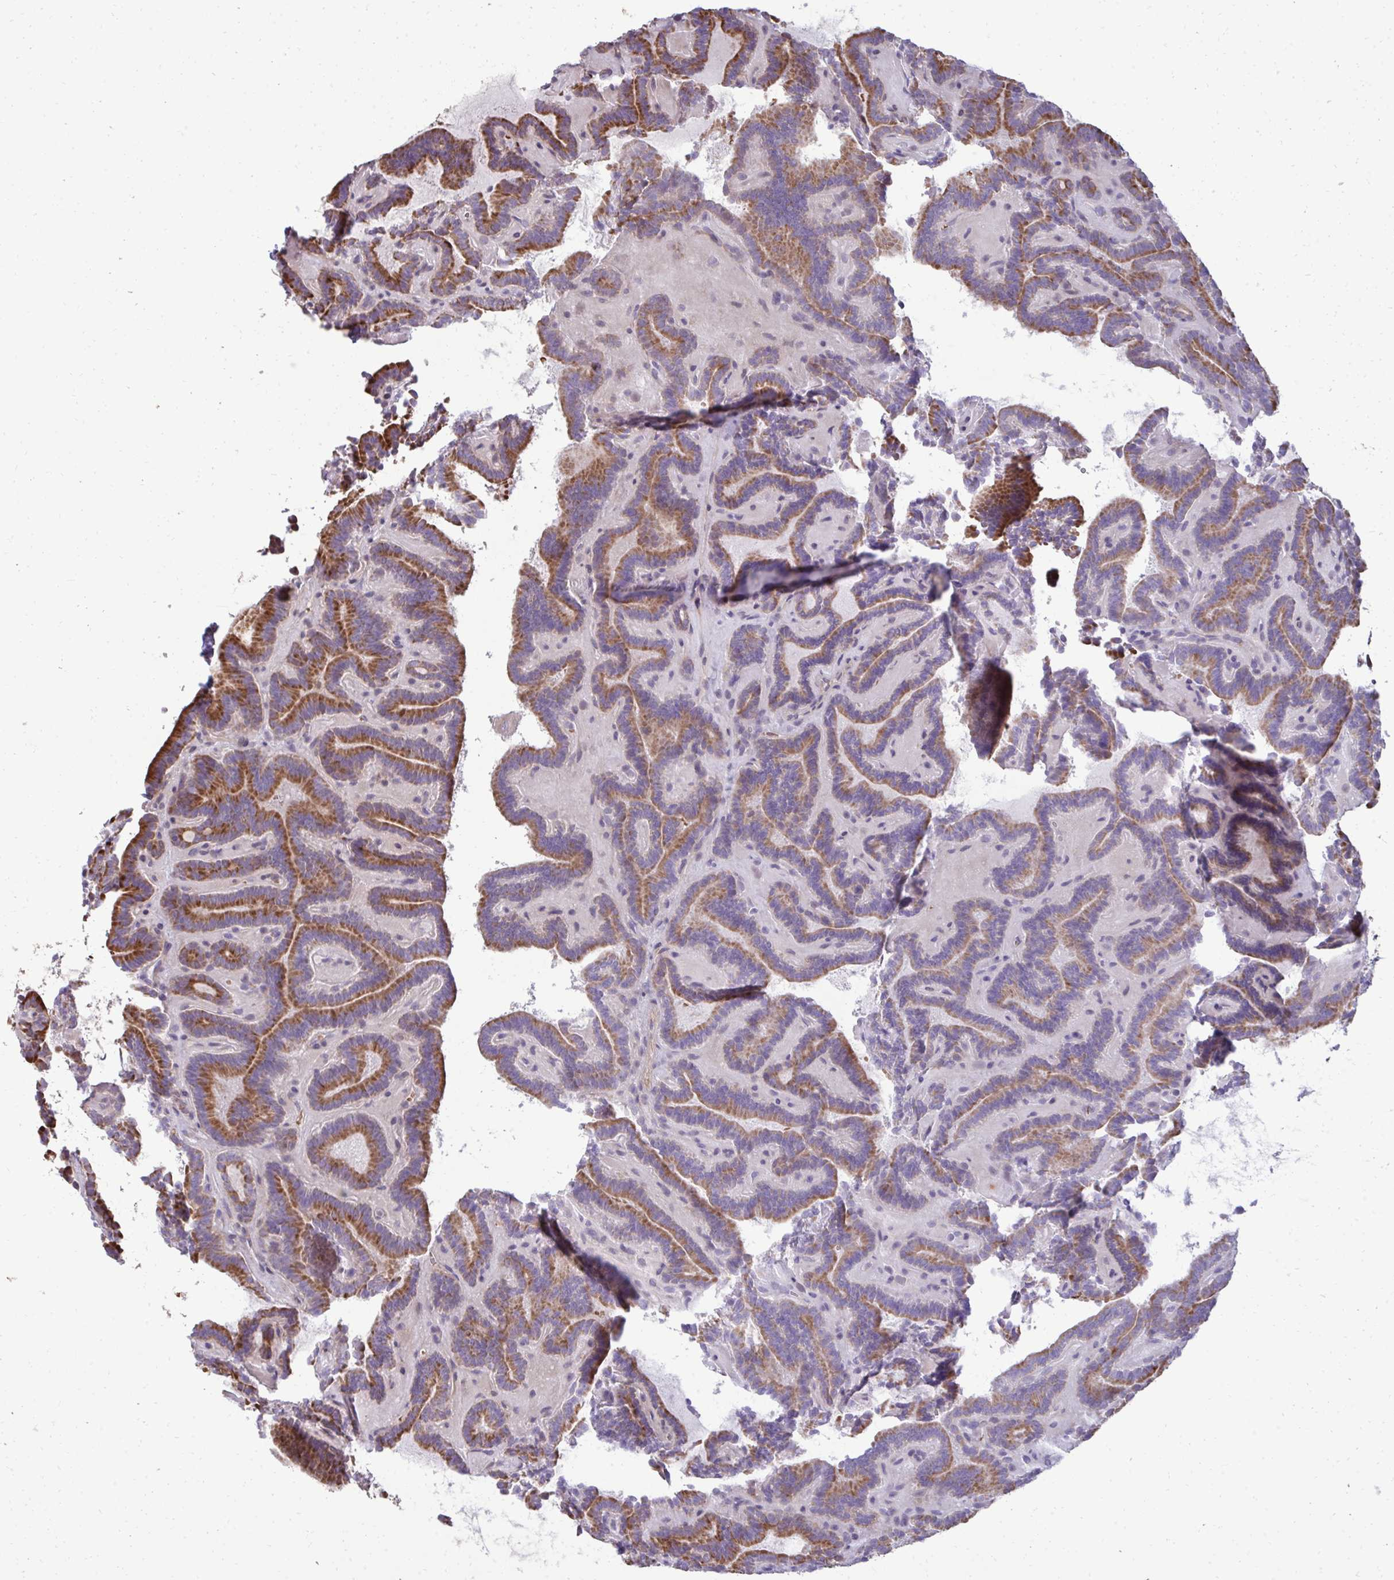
{"staining": {"intensity": "moderate", "quantity": ">75%", "location": "cytoplasmic/membranous"}, "tissue": "thyroid cancer", "cell_type": "Tumor cells", "image_type": "cancer", "snomed": [{"axis": "morphology", "description": "Papillary adenocarcinoma, NOS"}, {"axis": "topography", "description": "Thyroid gland"}], "caption": "Human thyroid cancer (papillary adenocarcinoma) stained for a protein (brown) reveals moderate cytoplasmic/membranous positive expression in approximately >75% of tumor cells.", "gene": "FIBCD1", "patient": {"sex": "female", "age": 21}}